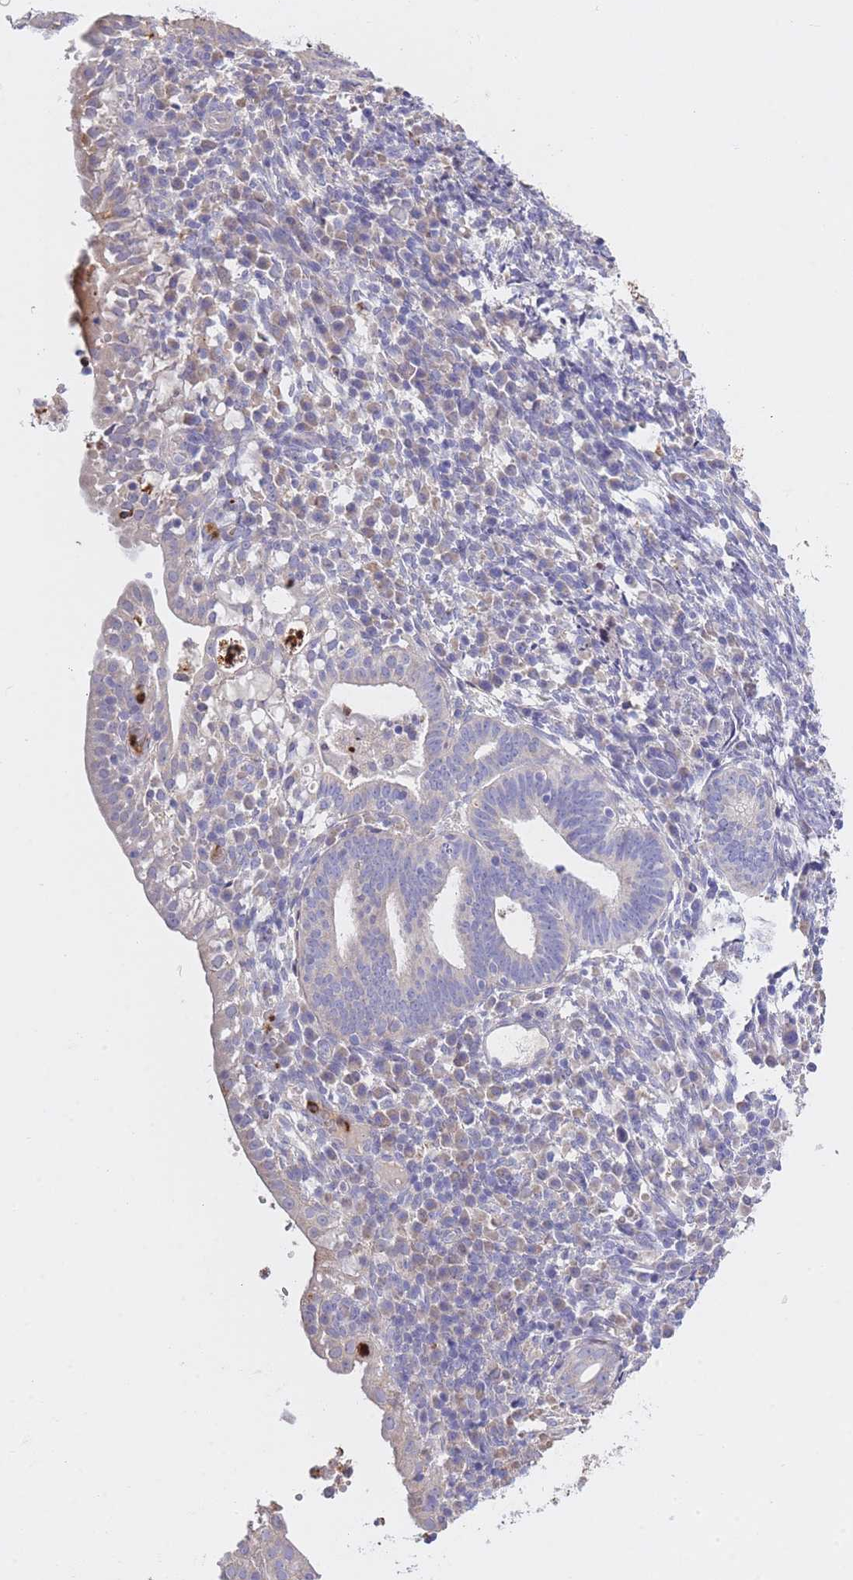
{"staining": {"intensity": "negative", "quantity": "none", "location": "none"}, "tissue": "endometrial cancer", "cell_type": "Tumor cells", "image_type": "cancer", "snomed": [{"axis": "morphology", "description": "Adenocarcinoma, NOS"}, {"axis": "topography", "description": "Uterus"}], "caption": "Immunohistochemistry (IHC) image of neoplastic tissue: human endometrial cancer (adenocarcinoma) stained with DAB (3,3'-diaminobenzidine) demonstrates no significant protein staining in tumor cells. Nuclei are stained in blue.", "gene": "CENPM", "patient": {"sex": "female", "age": 77}}